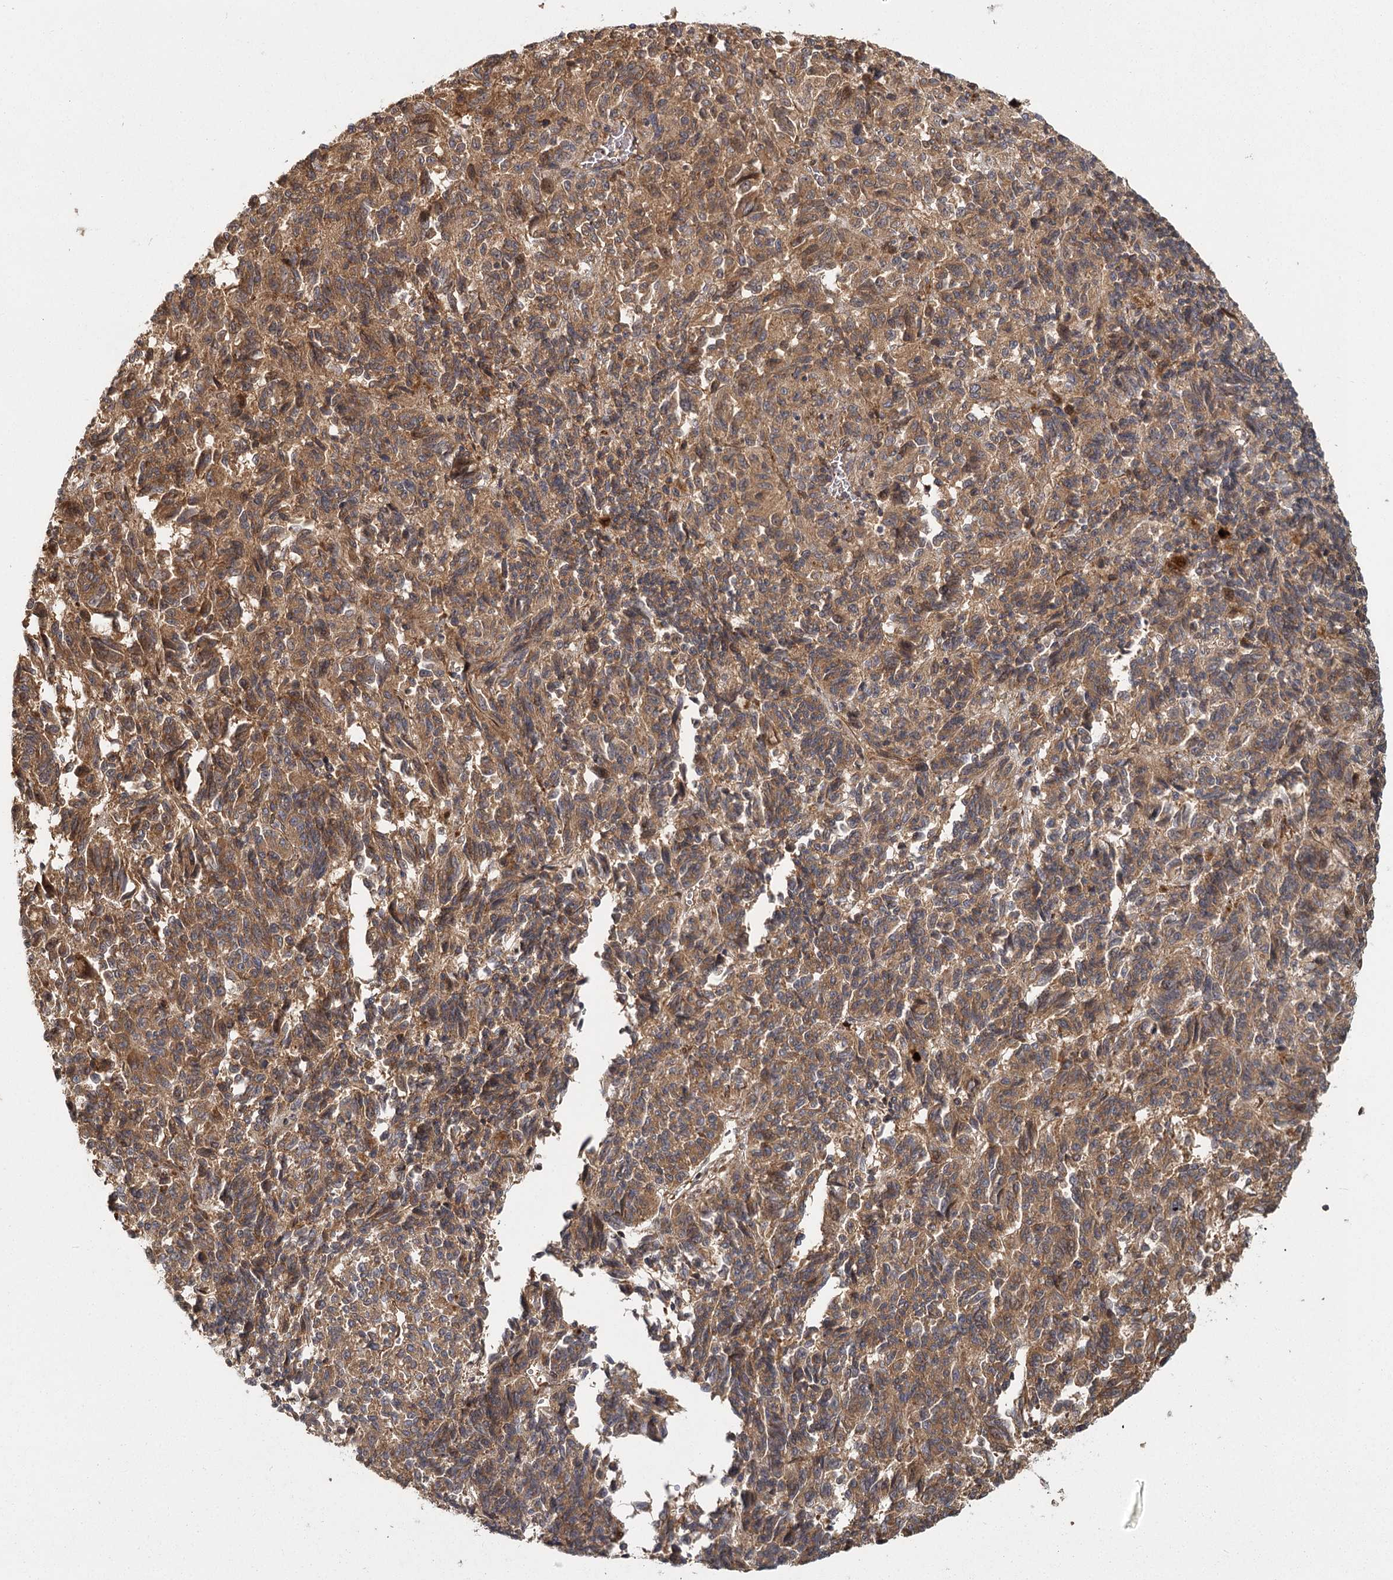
{"staining": {"intensity": "moderate", "quantity": ">75%", "location": "cytoplasmic/membranous"}, "tissue": "melanoma", "cell_type": "Tumor cells", "image_type": "cancer", "snomed": [{"axis": "morphology", "description": "Malignant melanoma, Metastatic site"}, {"axis": "topography", "description": "Lung"}], "caption": "An immunohistochemistry (IHC) micrograph of neoplastic tissue is shown. Protein staining in brown shows moderate cytoplasmic/membranous positivity in melanoma within tumor cells.", "gene": "RAPGEF6", "patient": {"sex": "male", "age": 64}}